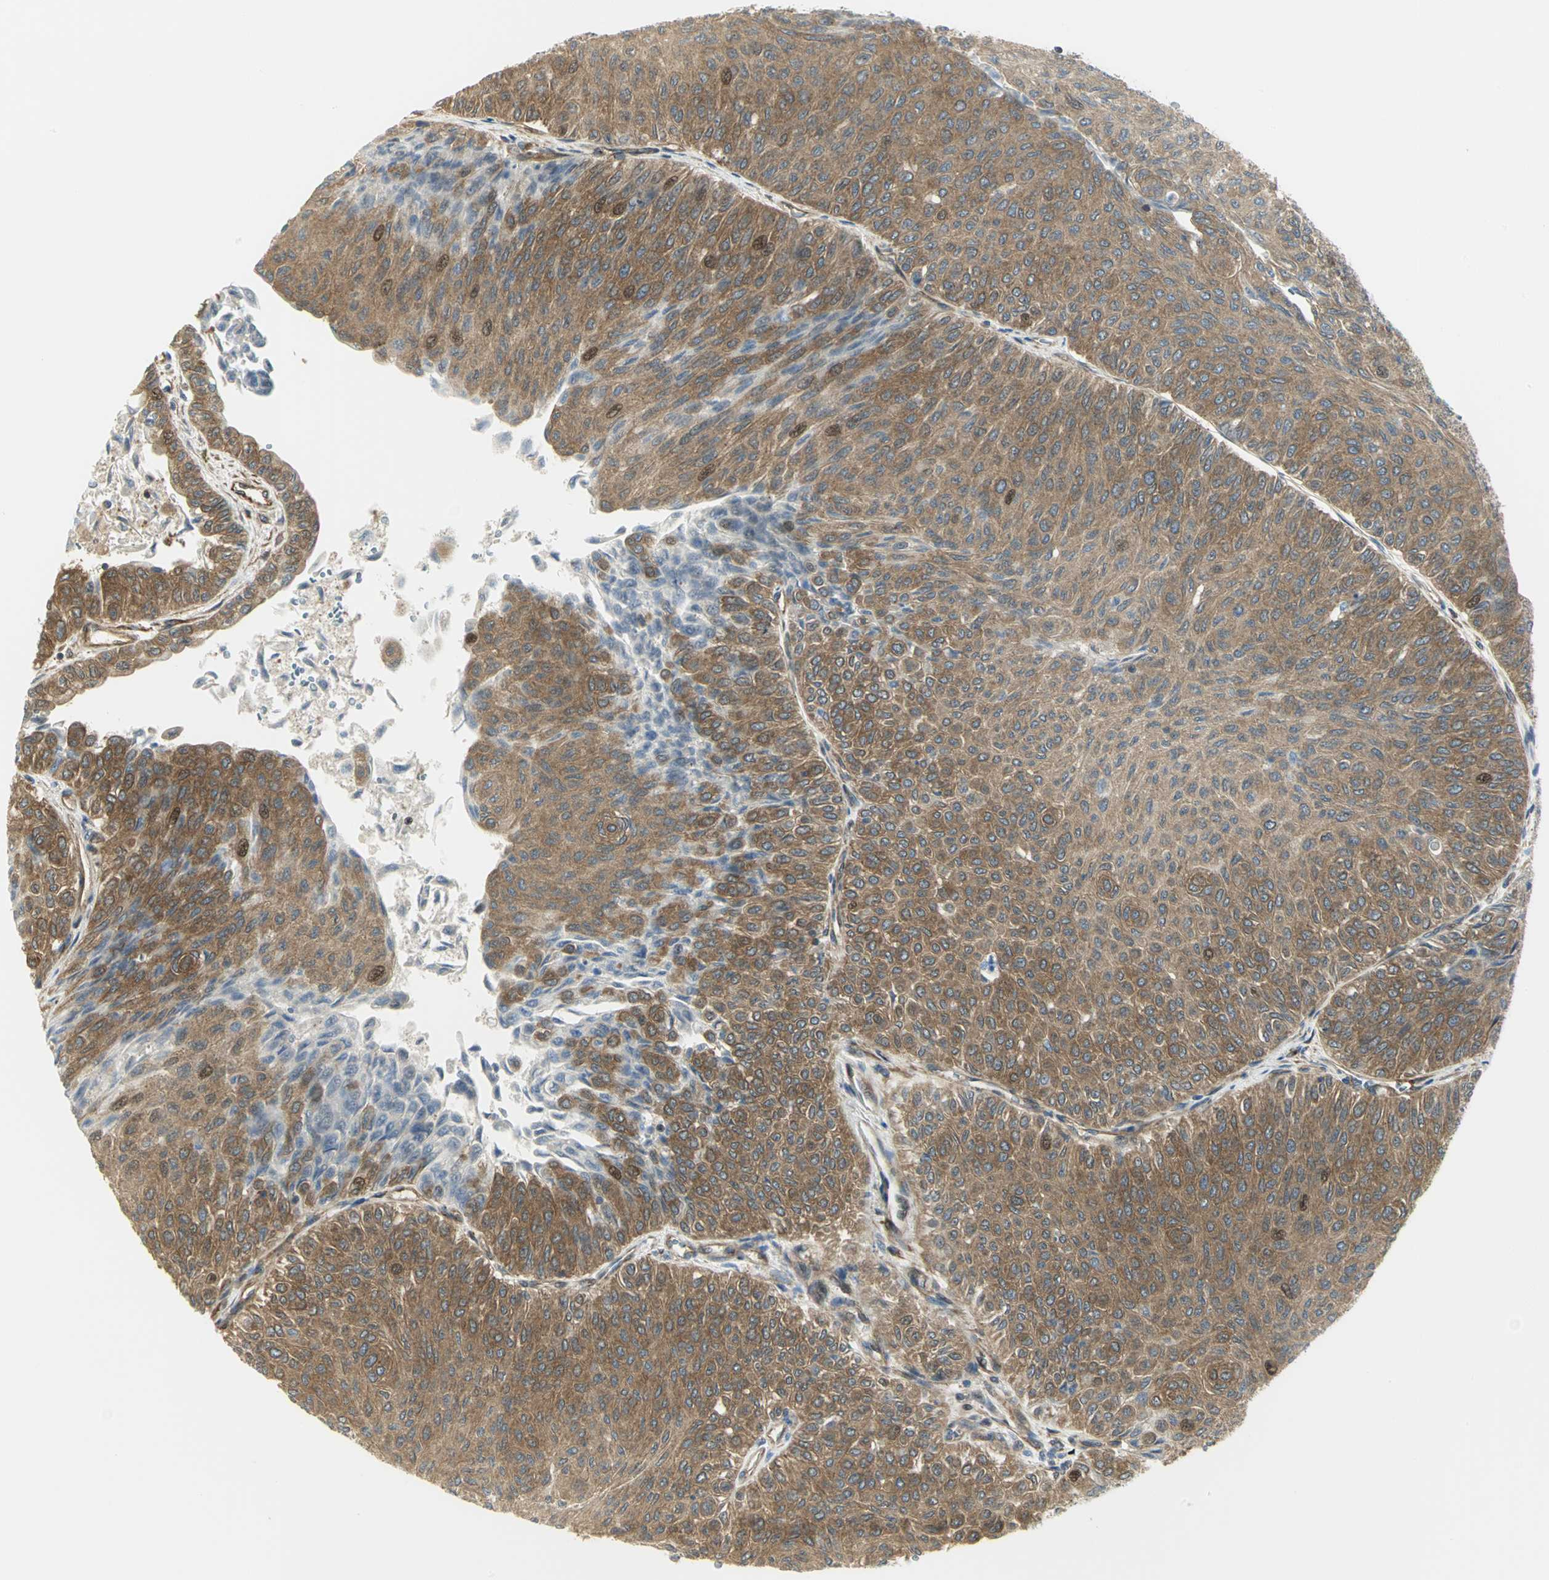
{"staining": {"intensity": "moderate", "quantity": ">75%", "location": "cytoplasmic/membranous"}, "tissue": "urothelial cancer", "cell_type": "Tumor cells", "image_type": "cancer", "snomed": [{"axis": "morphology", "description": "Urothelial carcinoma, Low grade"}, {"axis": "topography", "description": "Urinary bladder"}], "caption": "The immunohistochemical stain highlights moderate cytoplasmic/membranous staining in tumor cells of urothelial carcinoma (low-grade) tissue.", "gene": "EEA1", "patient": {"sex": "male", "age": 78}}